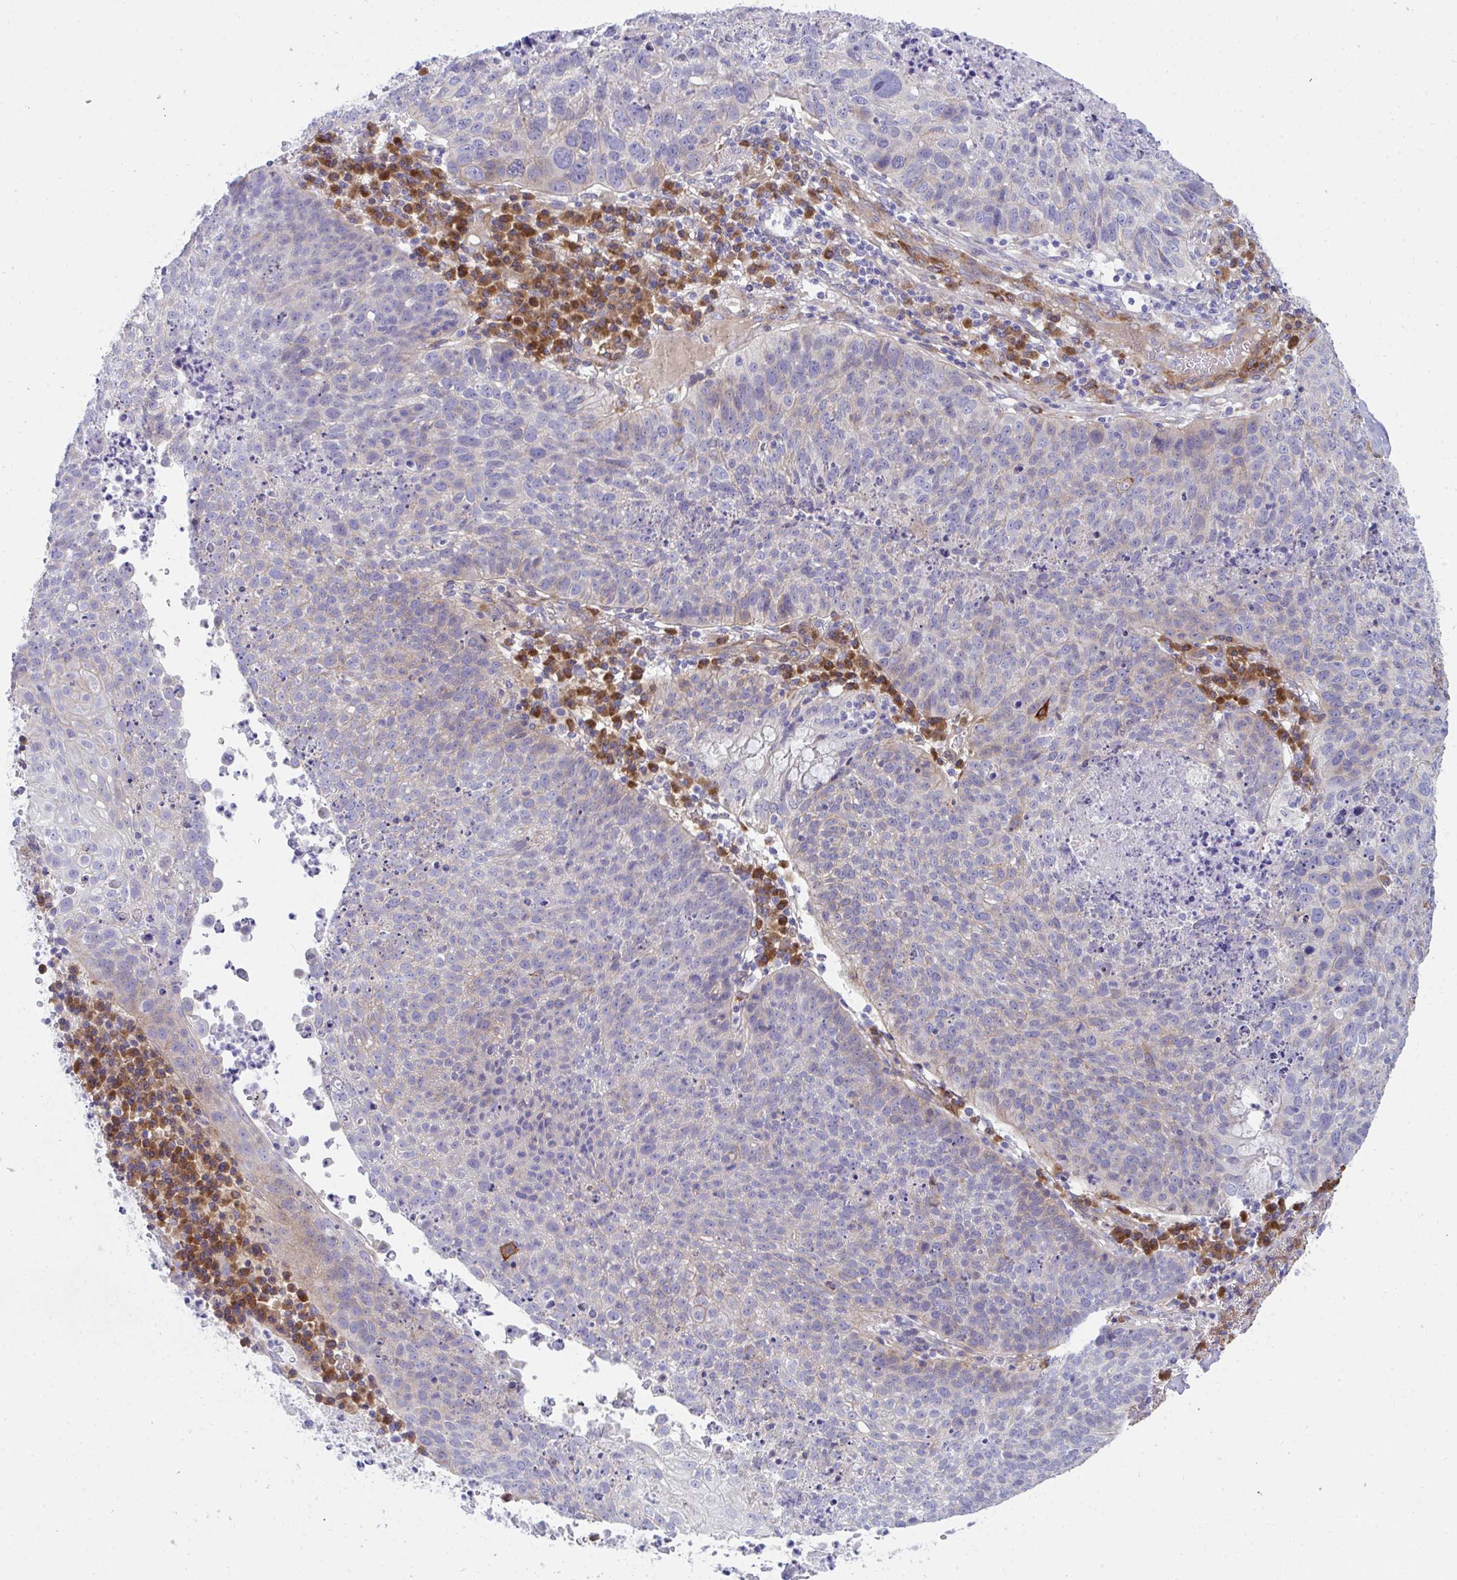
{"staining": {"intensity": "negative", "quantity": "none", "location": "none"}, "tissue": "lung cancer", "cell_type": "Tumor cells", "image_type": "cancer", "snomed": [{"axis": "morphology", "description": "Squamous cell carcinoma, NOS"}, {"axis": "topography", "description": "Lung"}], "caption": "Tumor cells show no significant expression in lung cancer.", "gene": "GAB1", "patient": {"sex": "male", "age": 63}}